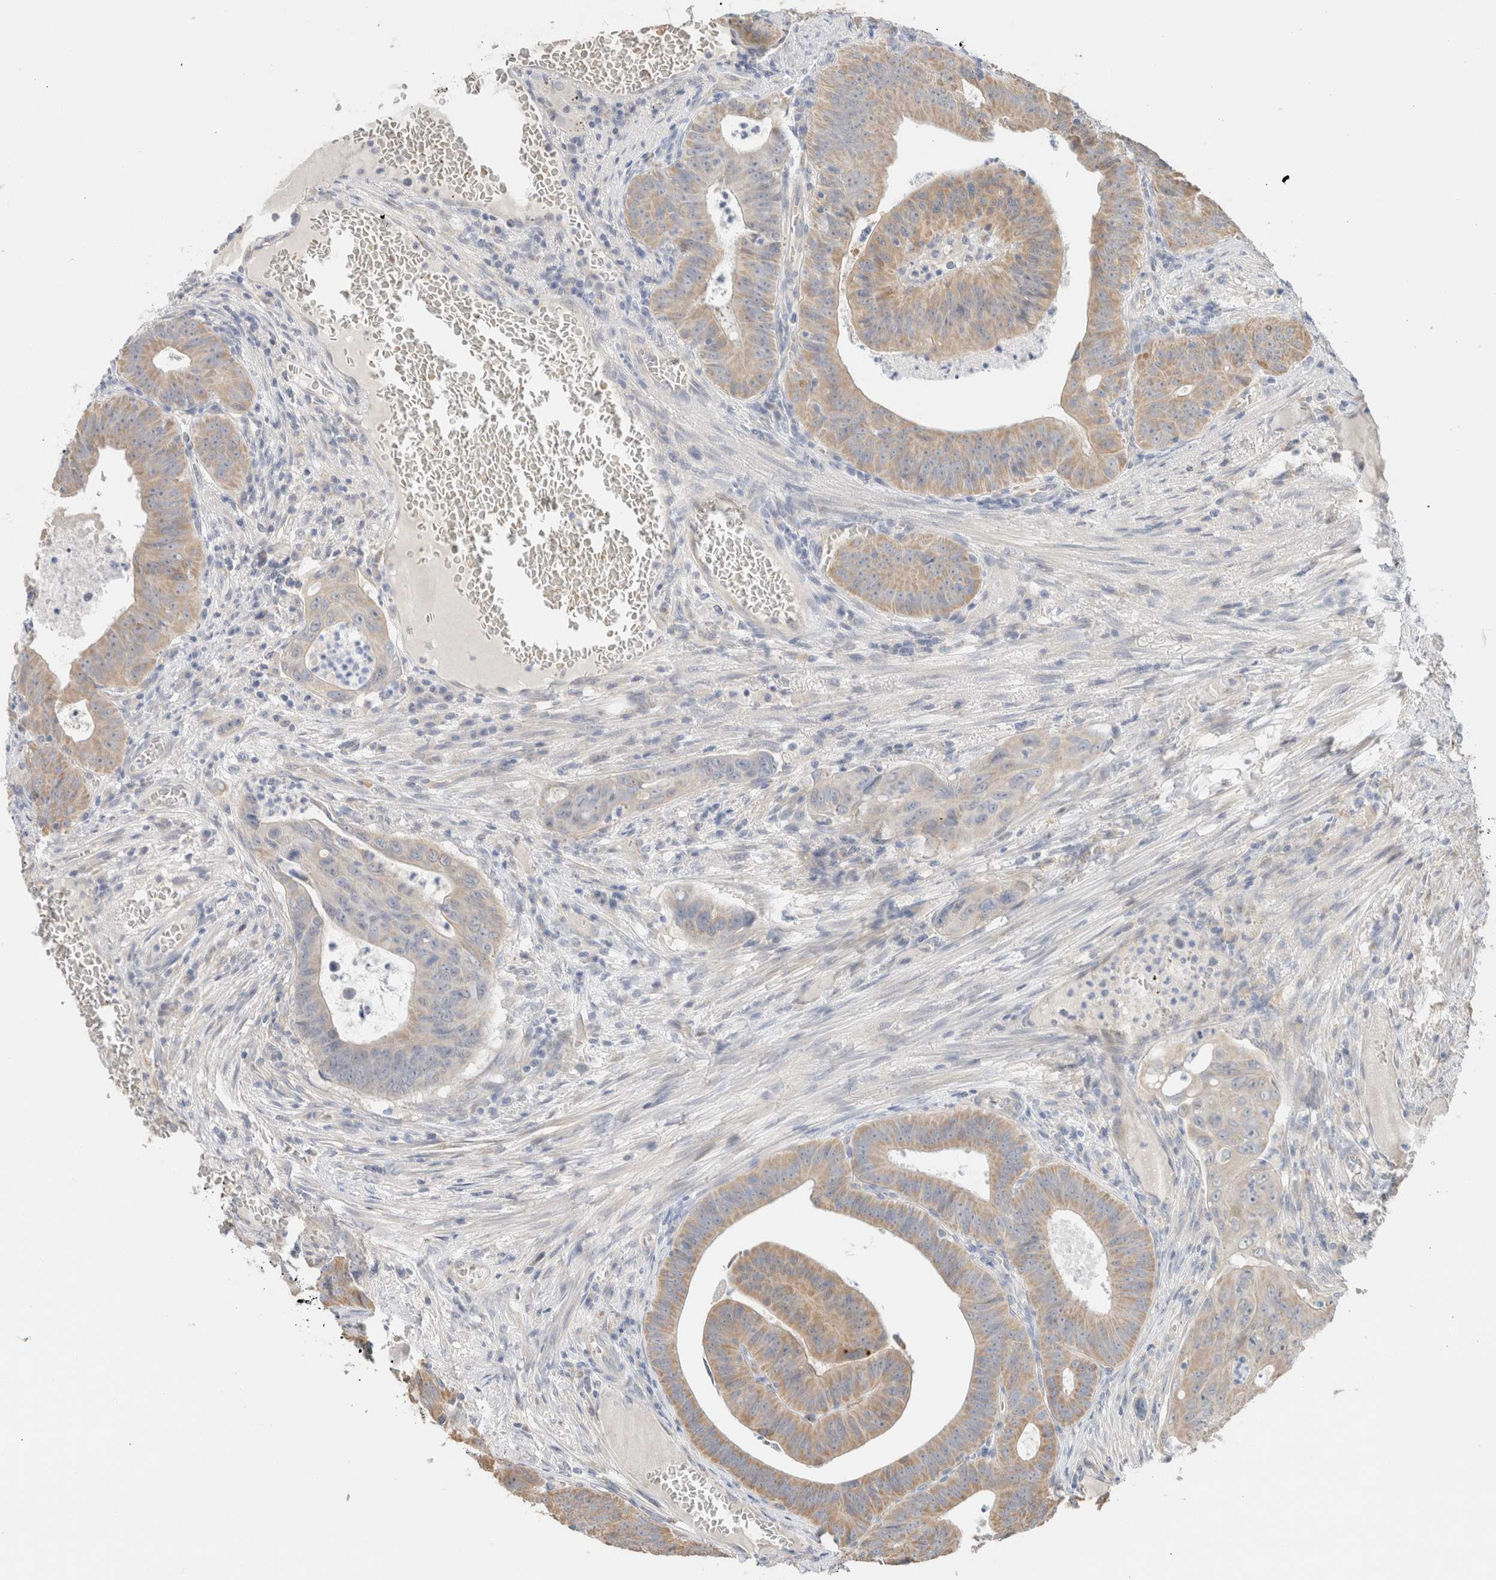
{"staining": {"intensity": "weak", "quantity": "25%-75%", "location": "cytoplasmic/membranous"}, "tissue": "colorectal cancer", "cell_type": "Tumor cells", "image_type": "cancer", "snomed": [{"axis": "morphology", "description": "Adenocarcinoma, NOS"}, {"axis": "topography", "description": "Colon"}], "caption": "Immunohistochemical staining of colorectal cancer (adenocarcinoma) demonstrates low levels of weak cytoplasmic/membranous staining in approximately 25%-75% of tumor cells. (DAB (3,3'-diaminobenzidine) = brown stain, brightfield microscopy at high magnification).", "gene": "CA13", "patient": {"sex": "male", "age": 87}}